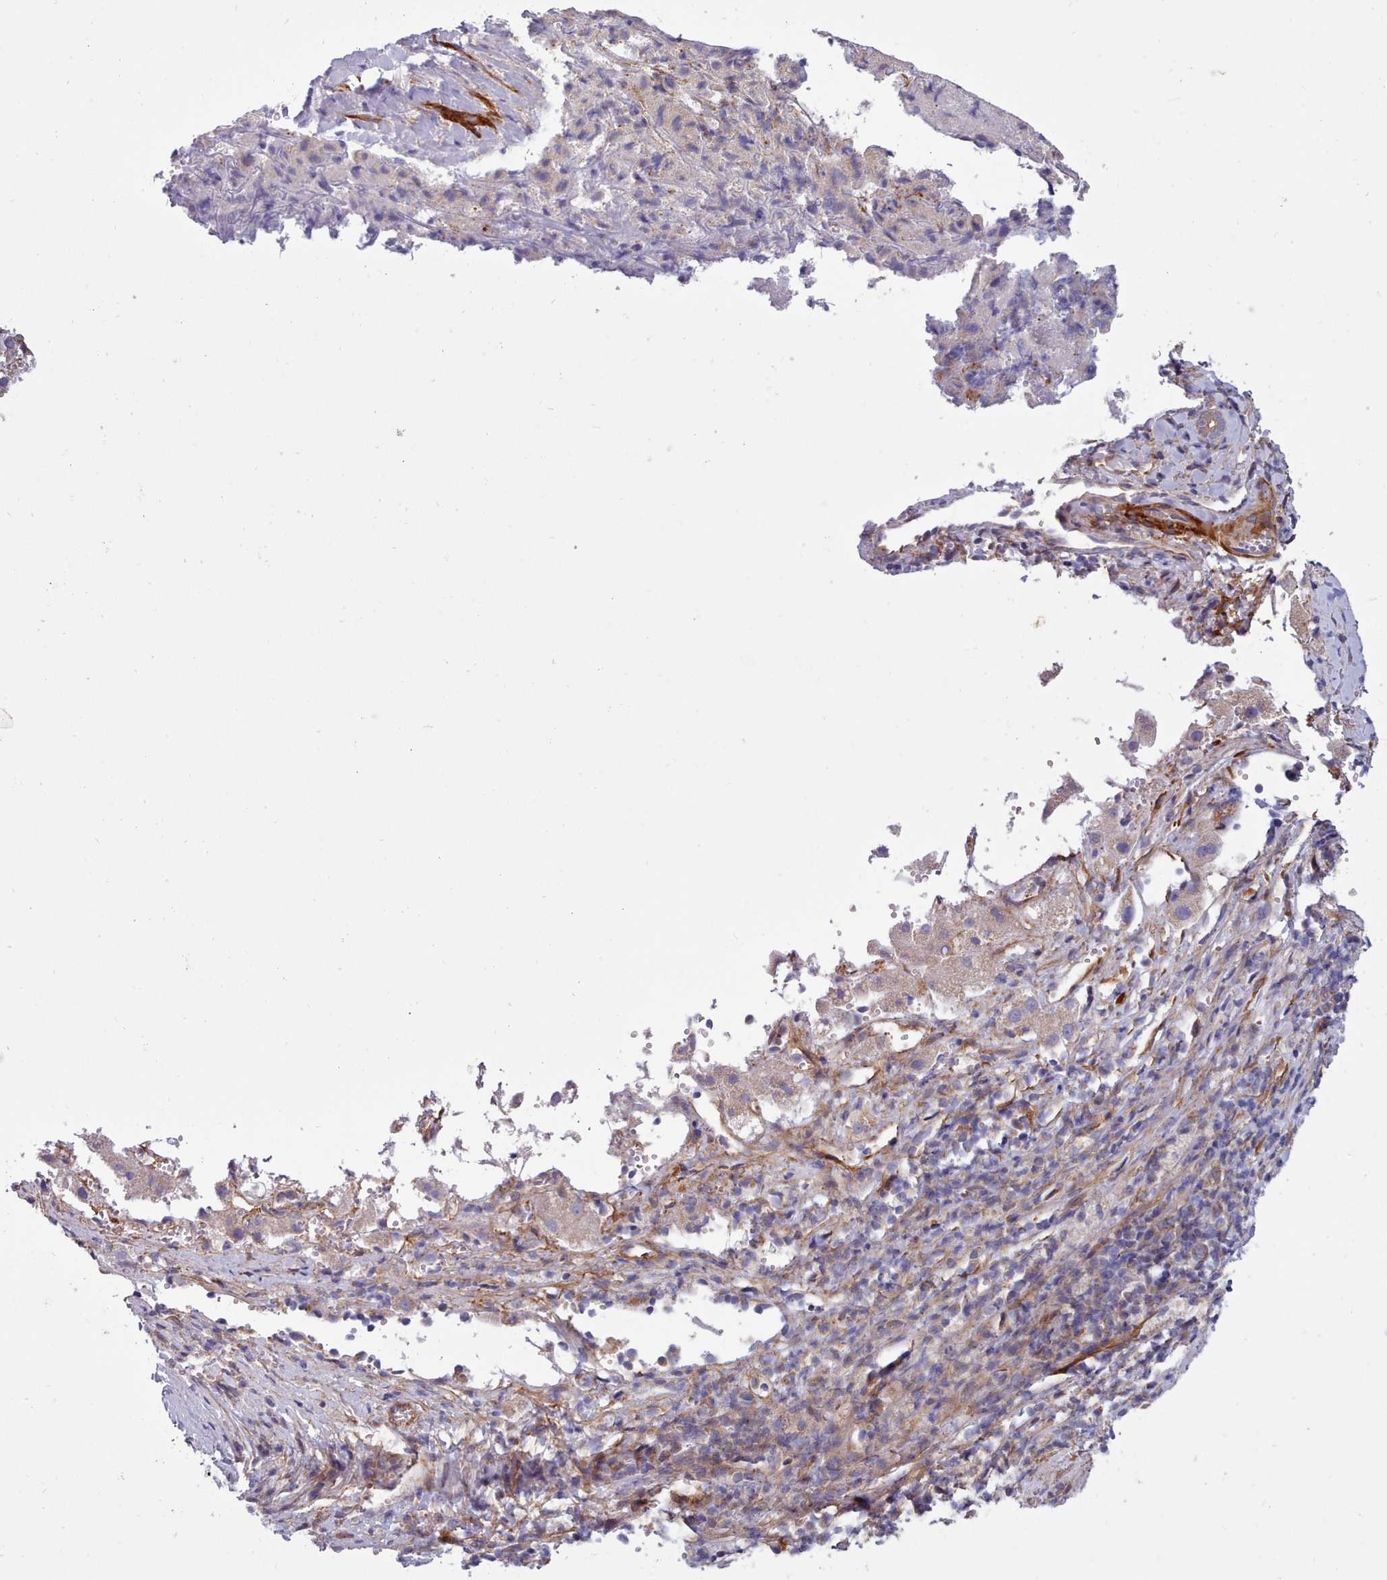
{"staining": {"intensity": "negative", "quantity": "none", "location": "none"}, "tissue": "liver cancer", "cell_type": "Tumor cells", "image_type": "cancer", "snomed": [{"axis": "morphology", "description": "Carcinoma, Hepatocellular, NOS"}, {"axis": "topography", "description": "Liver"}], "caption": "A histopathology image of human hepatocellular carcinoma (liver) is negative for staining in tumor cells.", "gene": "MRPL21", "patient": {"sex": "female", "age": 58}}